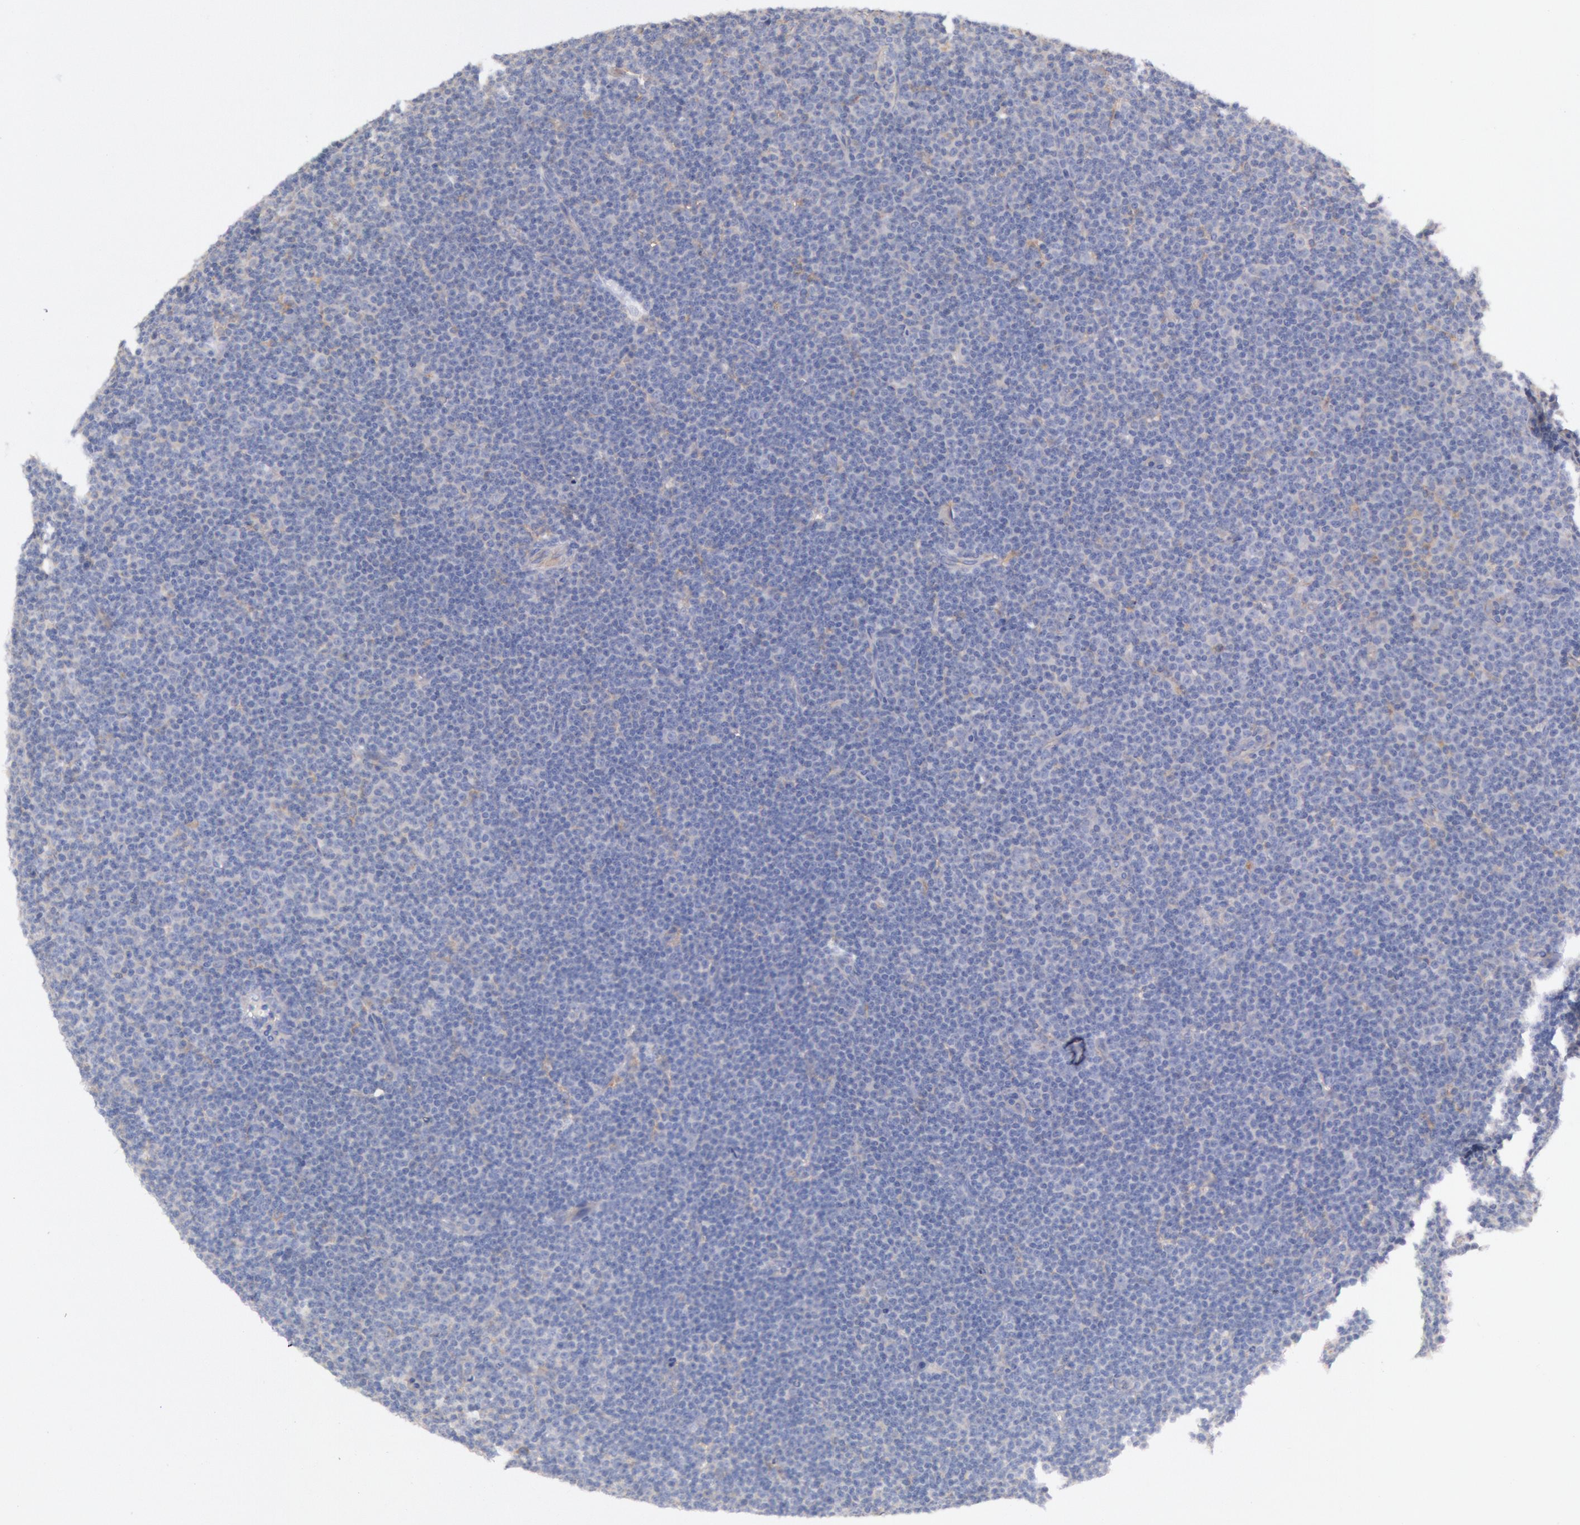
{"staining": {"intensity": "negative", "quantity": "none", "location": "none"}, "tissue": "lymphoma", "cell_type": "Tumor cells", "image_type": "cancer", "snomed": [{"axis": "morphology", "description": "Malignant lymphoma, non-Hodgkin's type, Low grade"}, {"axis": "topography", "description": "Lymph node"}], "caption": "Tumor cells show no significant protein staining in low-grade malignant lymphoma, non-Hodgkin's type. The staining was performed using DAB (3,3'-diaminobenzidine) to visualize the protein expression in brown, while the nuclei were stained in blue with hematoxylin (Magnification: 20x).", "gene": "MYO5A", "patient": {"sex": "male", "age": 57}}